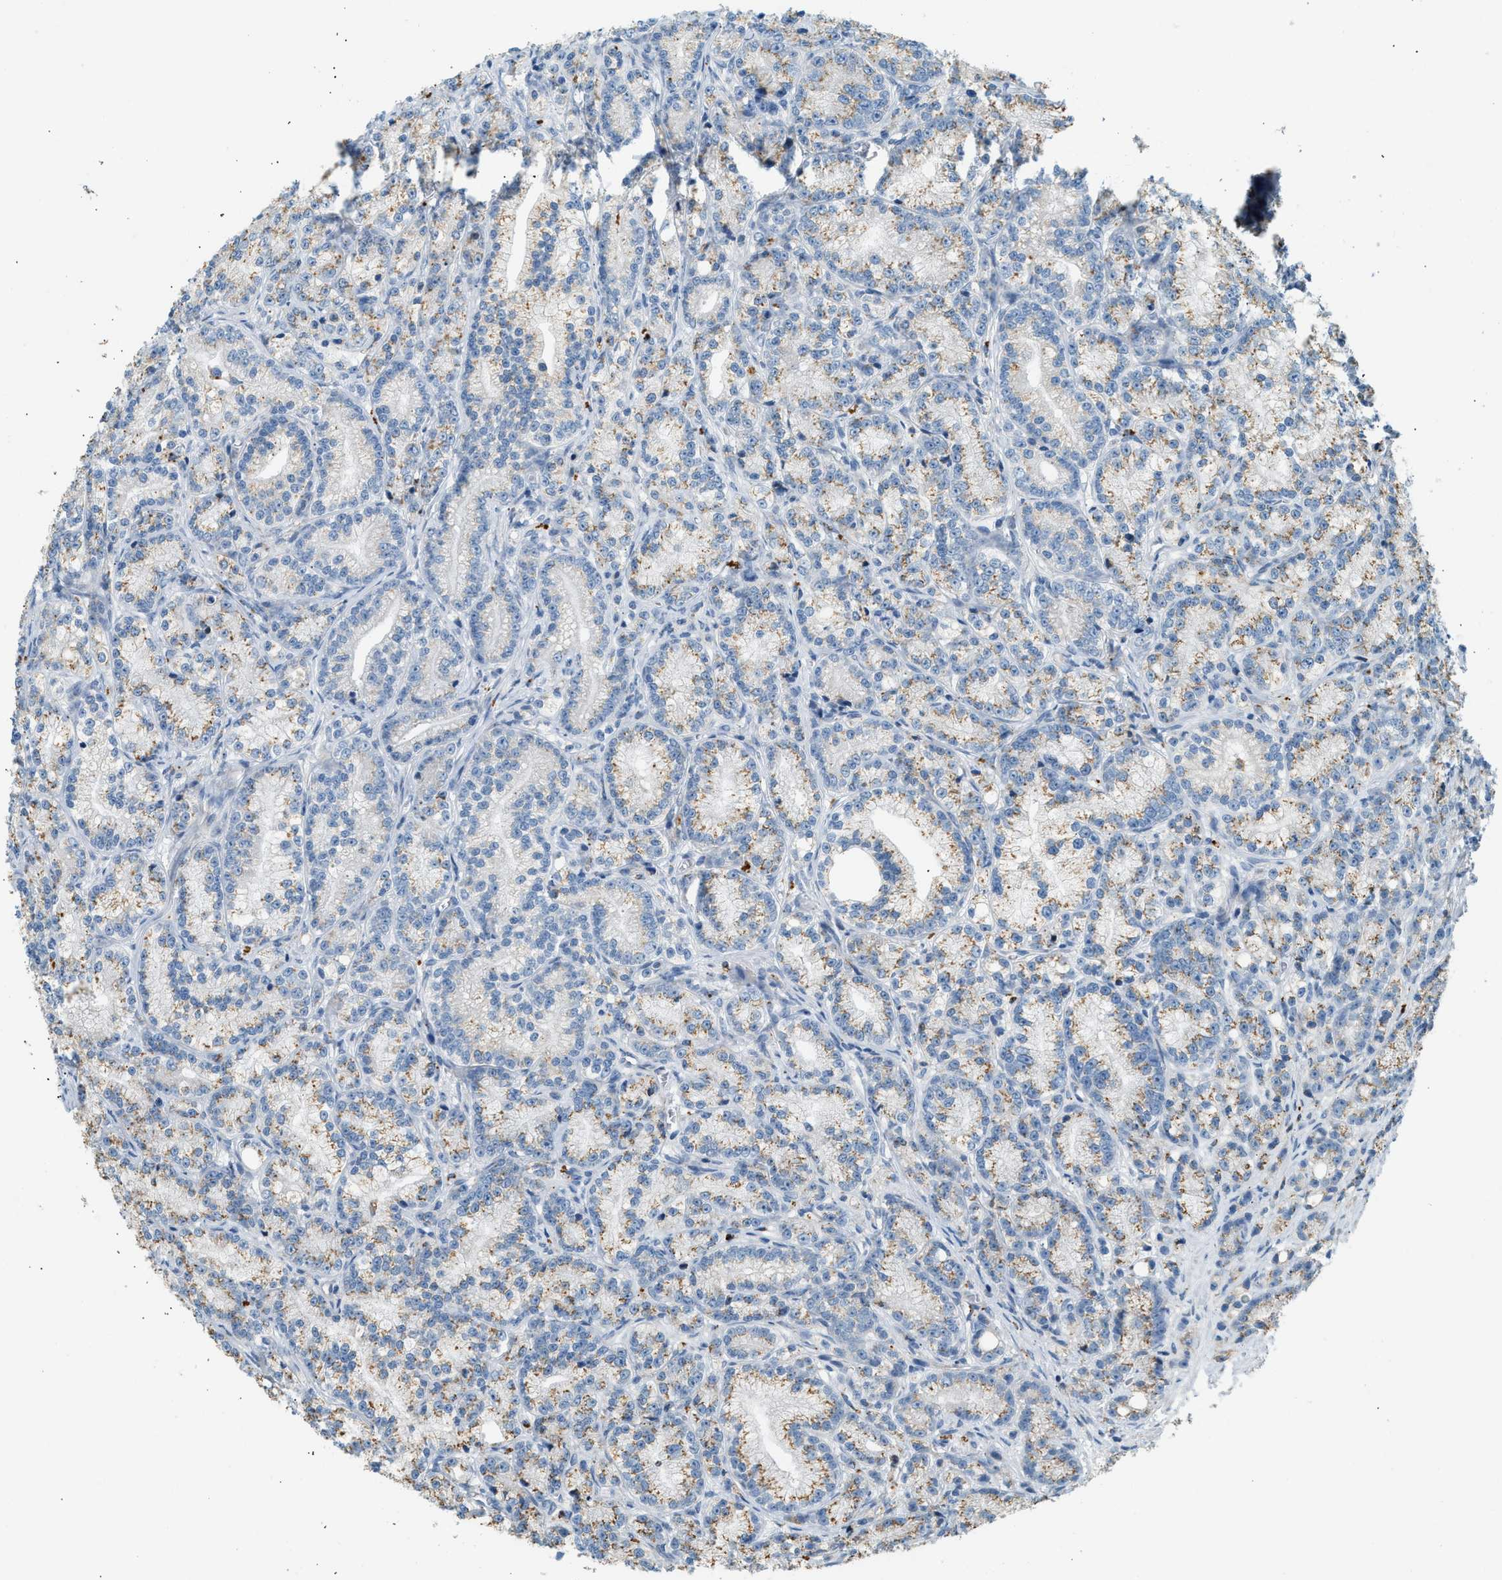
{"staining": {"intensity": "moderate", "quantity": "25%-75%", "location": "cytoplasmic/membranous"}, "tissue": "prostate cancer", "cell_type": "Tumor cells", "image_type": "cancer", "snomed": [{"axis": "morphology", "description": "Adenocarcinoma, Low grade"}, {"axis": "topography", "description": "Prostate"}], "caption": "Prostate cancer (adenocarcinoma (low-grade)) stained with IHC shows moderate cytoplasmic/membranous staining in about 25%-75% of tumor cells.", "gene": "CTSB", "patient": {"sex": "male", "age": 89}}